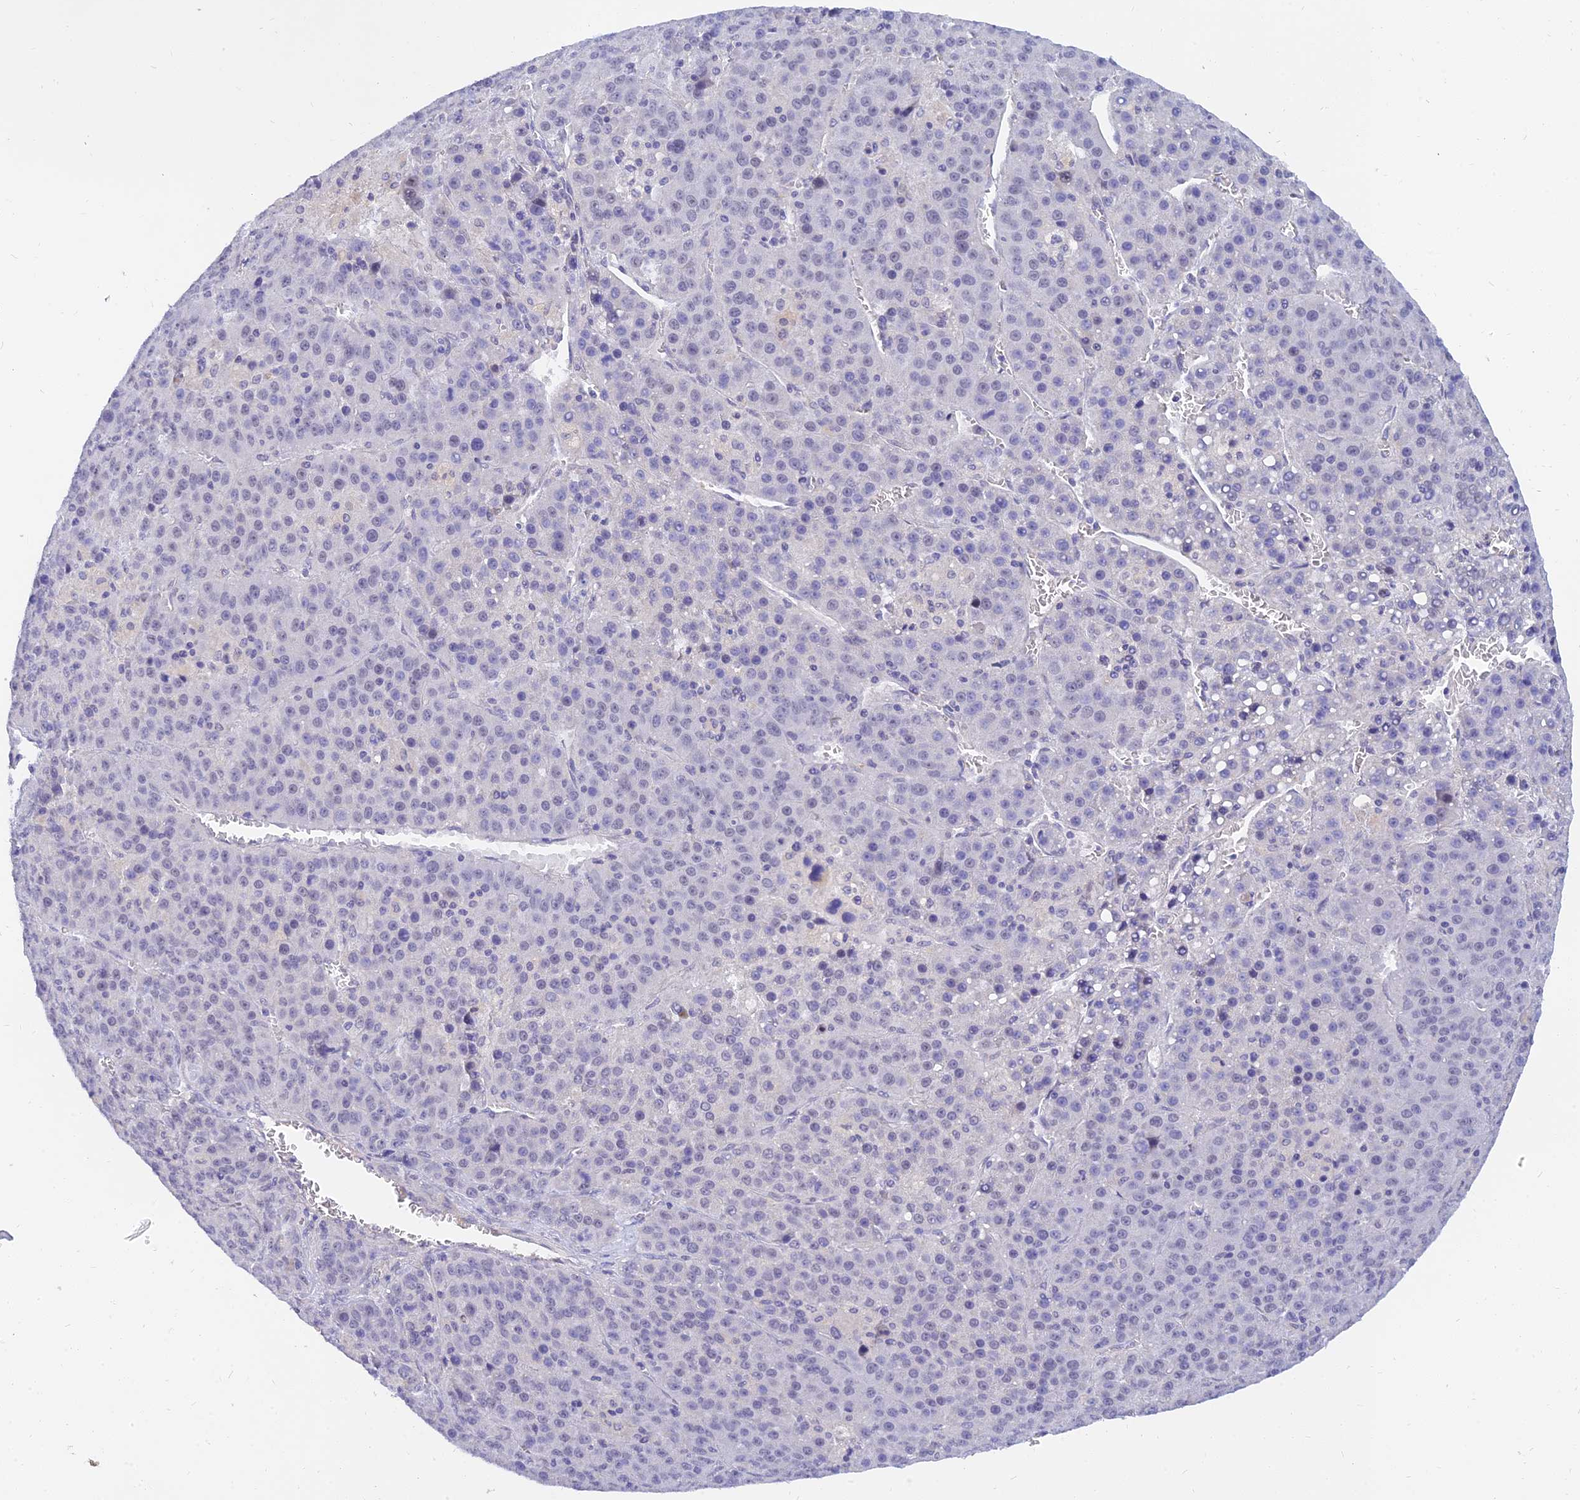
{"staining": {"intensity": "negative", "quantity": "none", "location": "none"}, "tissue": "liver cancer", "cell_type": "Tumor cells", "image_type": "cancer", "snomed": [{"axis": "morphology", "description": "Carcinoma, Hepatocellular, NOS"}, {"axis": "topography", "description": "Liver"}], "caption": "There is no significant expression in tumor cells of liver cancer. The staining is performed using DAB brown chromogen with nuclei counter-stained in using hematoxylin.", "gene": "TMEM161B", "patient": {"sex": "female", "age": 53}}